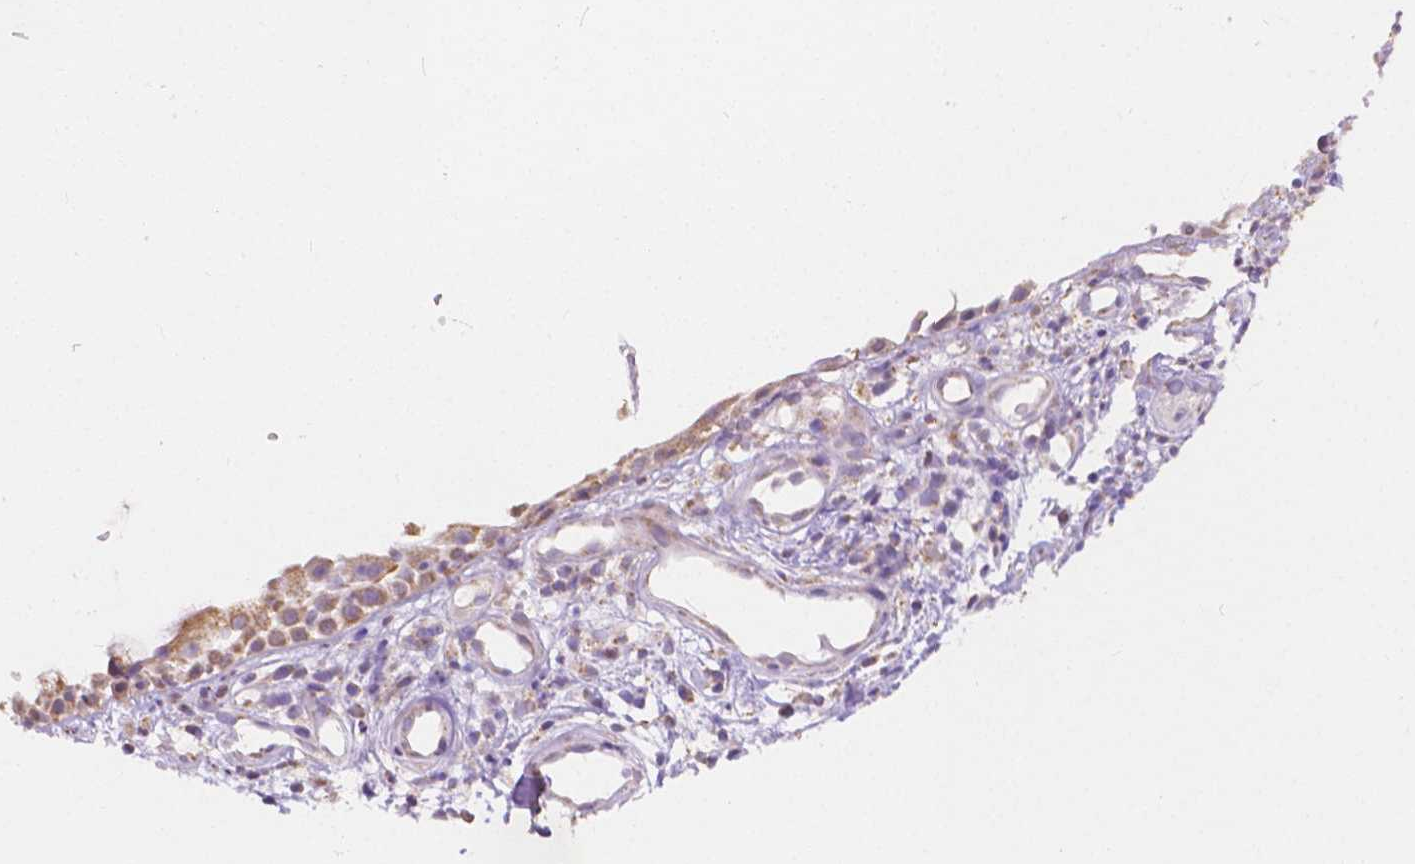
{"staining": {"intensity": "moderate", "quantity": "25%-75%", "location": "cytoplasmic/membranous"}, "tissue": "nasopharynx", "cell_type": "Respiratory epithelial cells", "image_type": "normal", "snomed": [{"axis": "morphology", "description": "Normal tissue, NOS"}, {"axis": "morphology", "description": "Inflammation, NOS"}, {"axis": "topography", "description": "Nasopharynx"}], "caption": "Benign nasopharynx was stained to show a protein in brown. There is medium levels of moderate cytoplasmic/membranous staining in approximately 25%-75% of respiratory epithelial cells. (DAB IHC with brightfield microscopy, high magnification).", "gene": "TMEM130", "patient": {"sex": "male", "age": 54}}